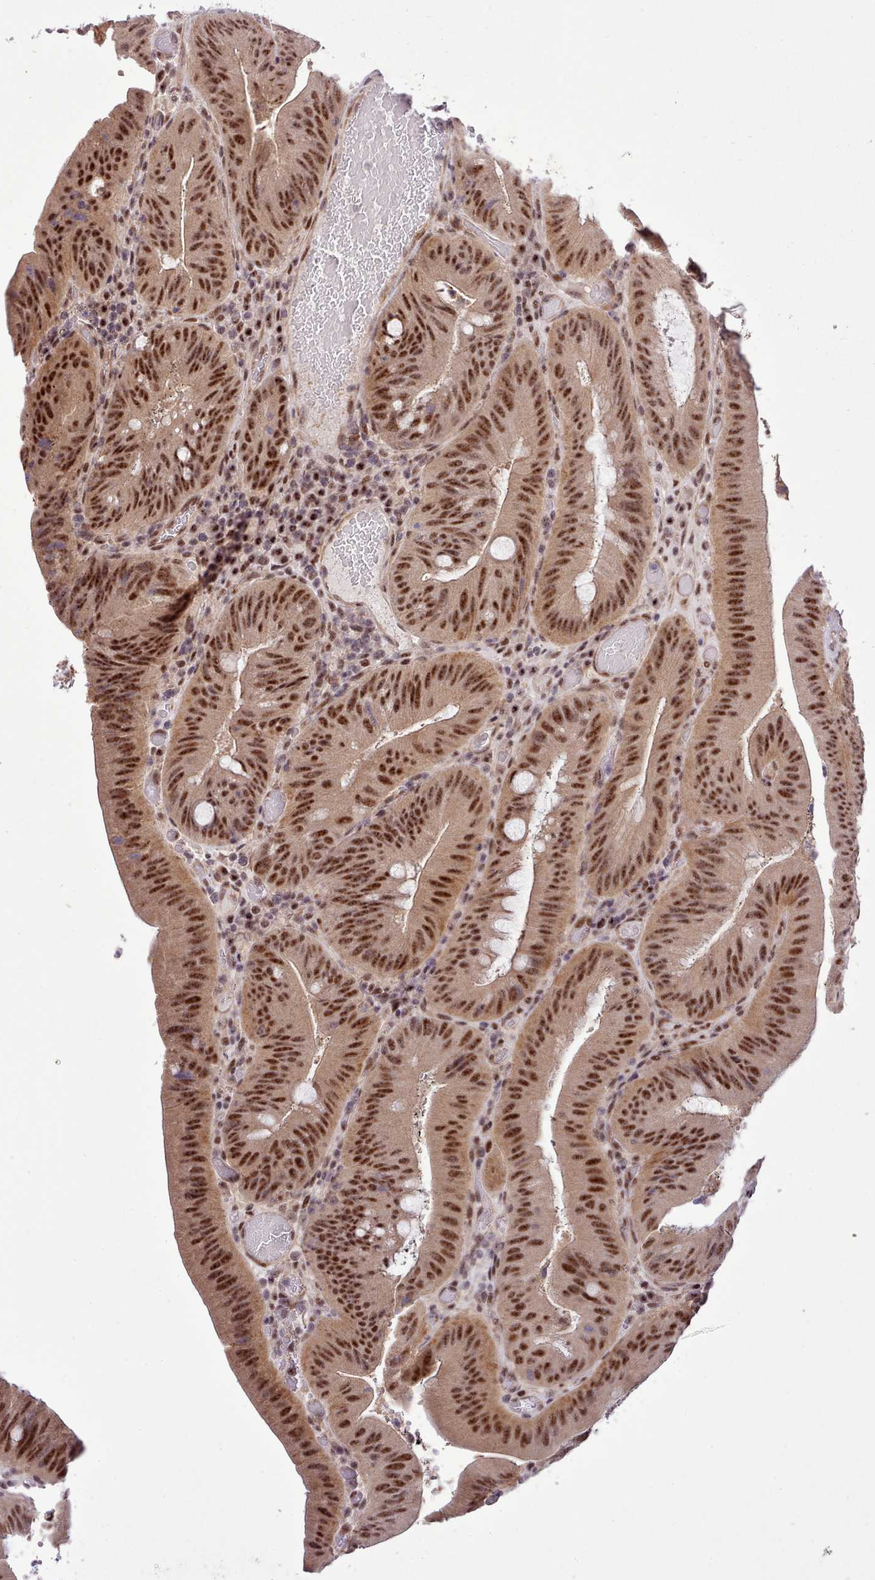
{"staining": {"intensity": "strong", "quantity": ">75%", "location": "nuclear"}, "tissue": "colorectal cancer", "cell_type": "Tumor cells", "image_type": "cancer", "snomed": [{"axis": "morphology", "description": "Adenocarcinoma, NOS"}, {"axis": "topography", "description": "Colon"}], "caption": "Protein positivity by IHC shows strong nuclear positivity in about >75% of tumor cells in colorectal adenocarcinoma. (IHC, brightfield microscopy, high magnification).", "gene": "HOXB7", "patient": {"sex": "female", "age": 43}}